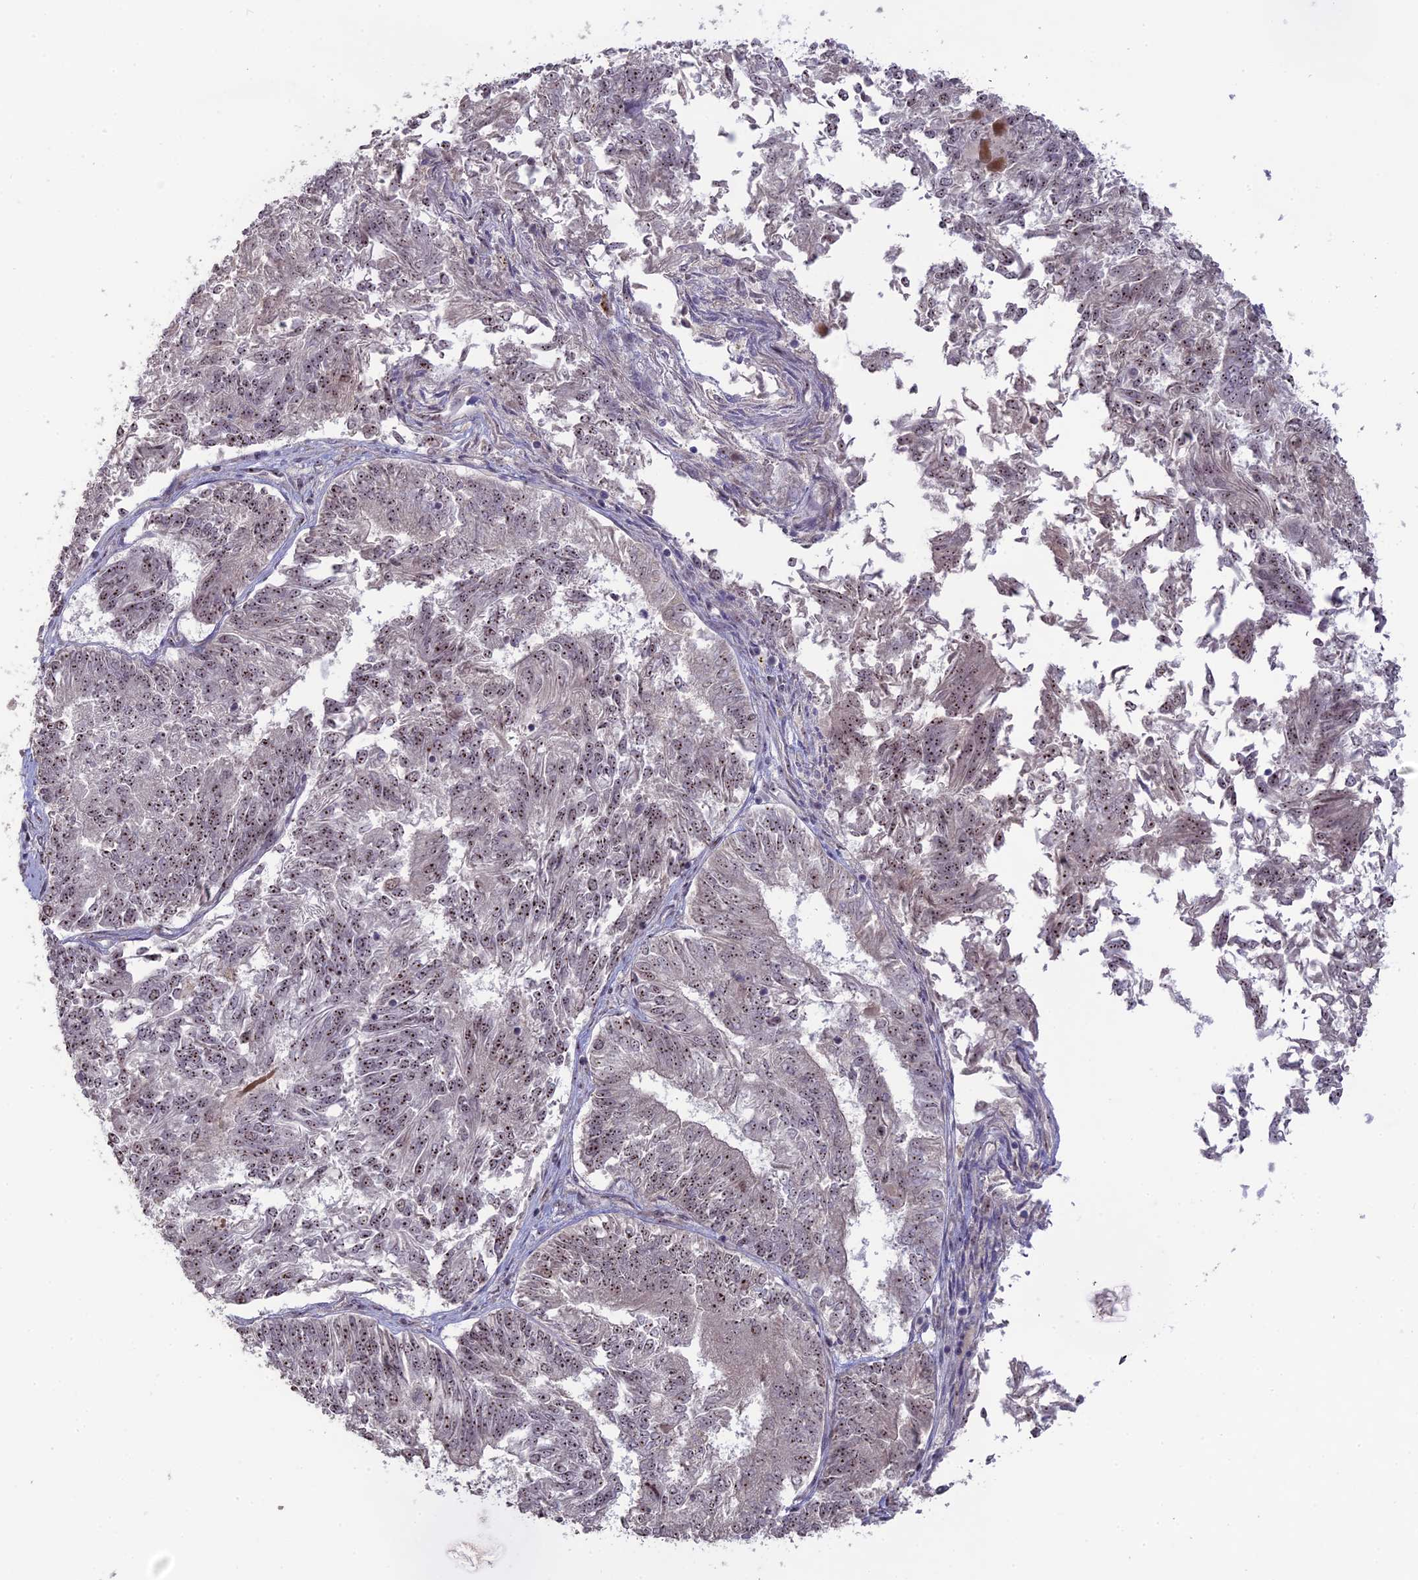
{"staining": {"intensity": "moderate", "quantity": ">75%", "location": "nuclear"}, "tissue": "endometrial cancer", "cell_type": "Tumor cells", "image_type": "cancer", "snomed": [{"axis": "morphology", "description": "Adenocarcinoma, NOS"}, {"axis": "topography", "description": "Endometrium"}], "caption": "Endometrial adenocarcinoma was stained to show a protein in brown. There is medium levels of moderate nuclear staining in about >75% of tumor cells.", "gene": "FAM131A", "patient": {"sex": "female", "age": 58}}